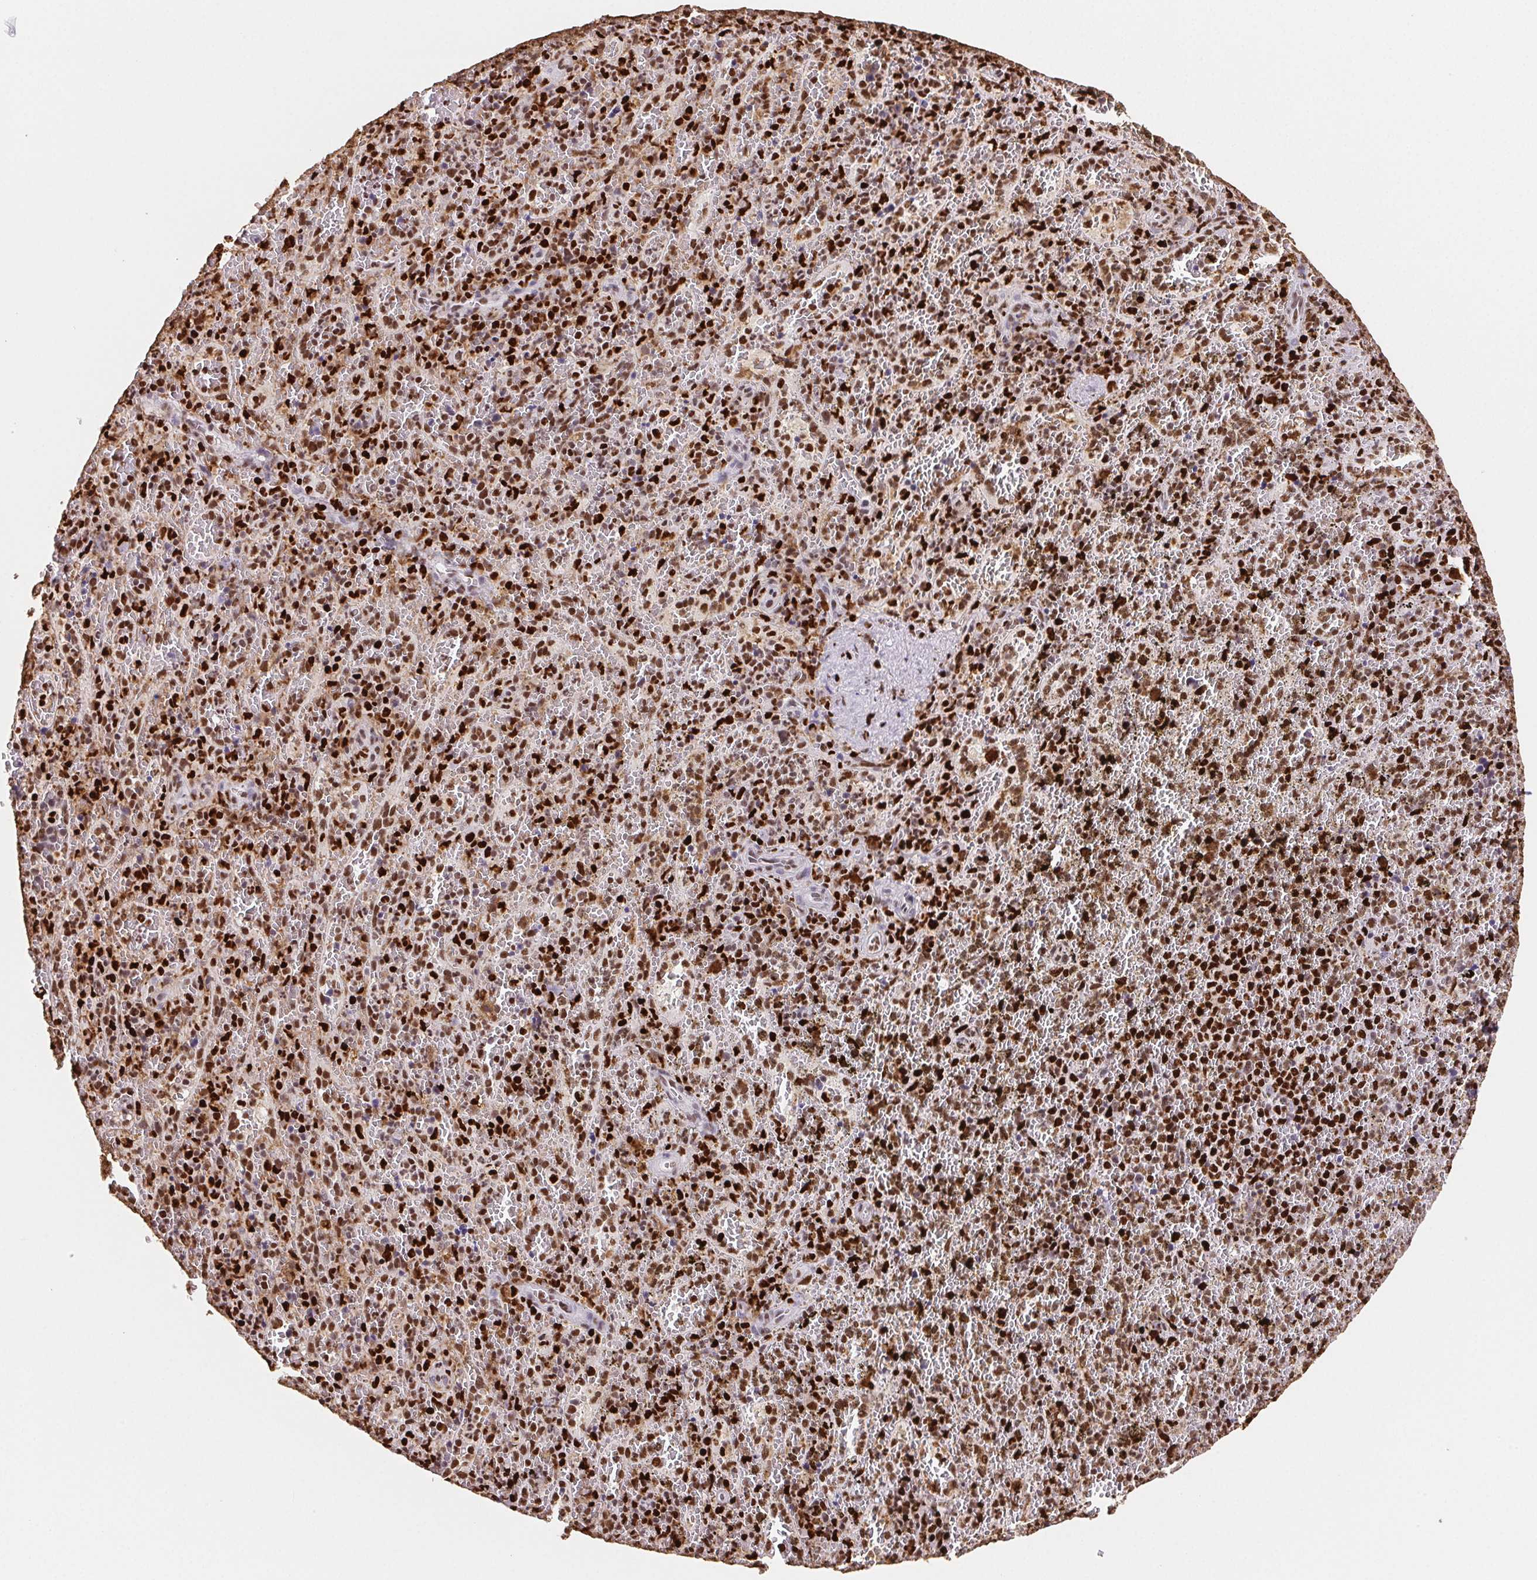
{"staining": {"intensity": "moderate", "quantity": ">75%", "location": "nuclear"}, "tissue": "spleen", "cell_type": "Cells in red pulp", "image_type": "normal", "snomed": [{"axis": "morphology", "description": "Normal tissue, NOS"}, {"axis": "topography", "description": "Spleen"}], "caption": "Cells in red pulp display medium levels of moderate nuclear staining in about >75% of cells in unremarkable spleen.", "gene": "SETSIP", "patient": {"sex": "female", "age": 50}}